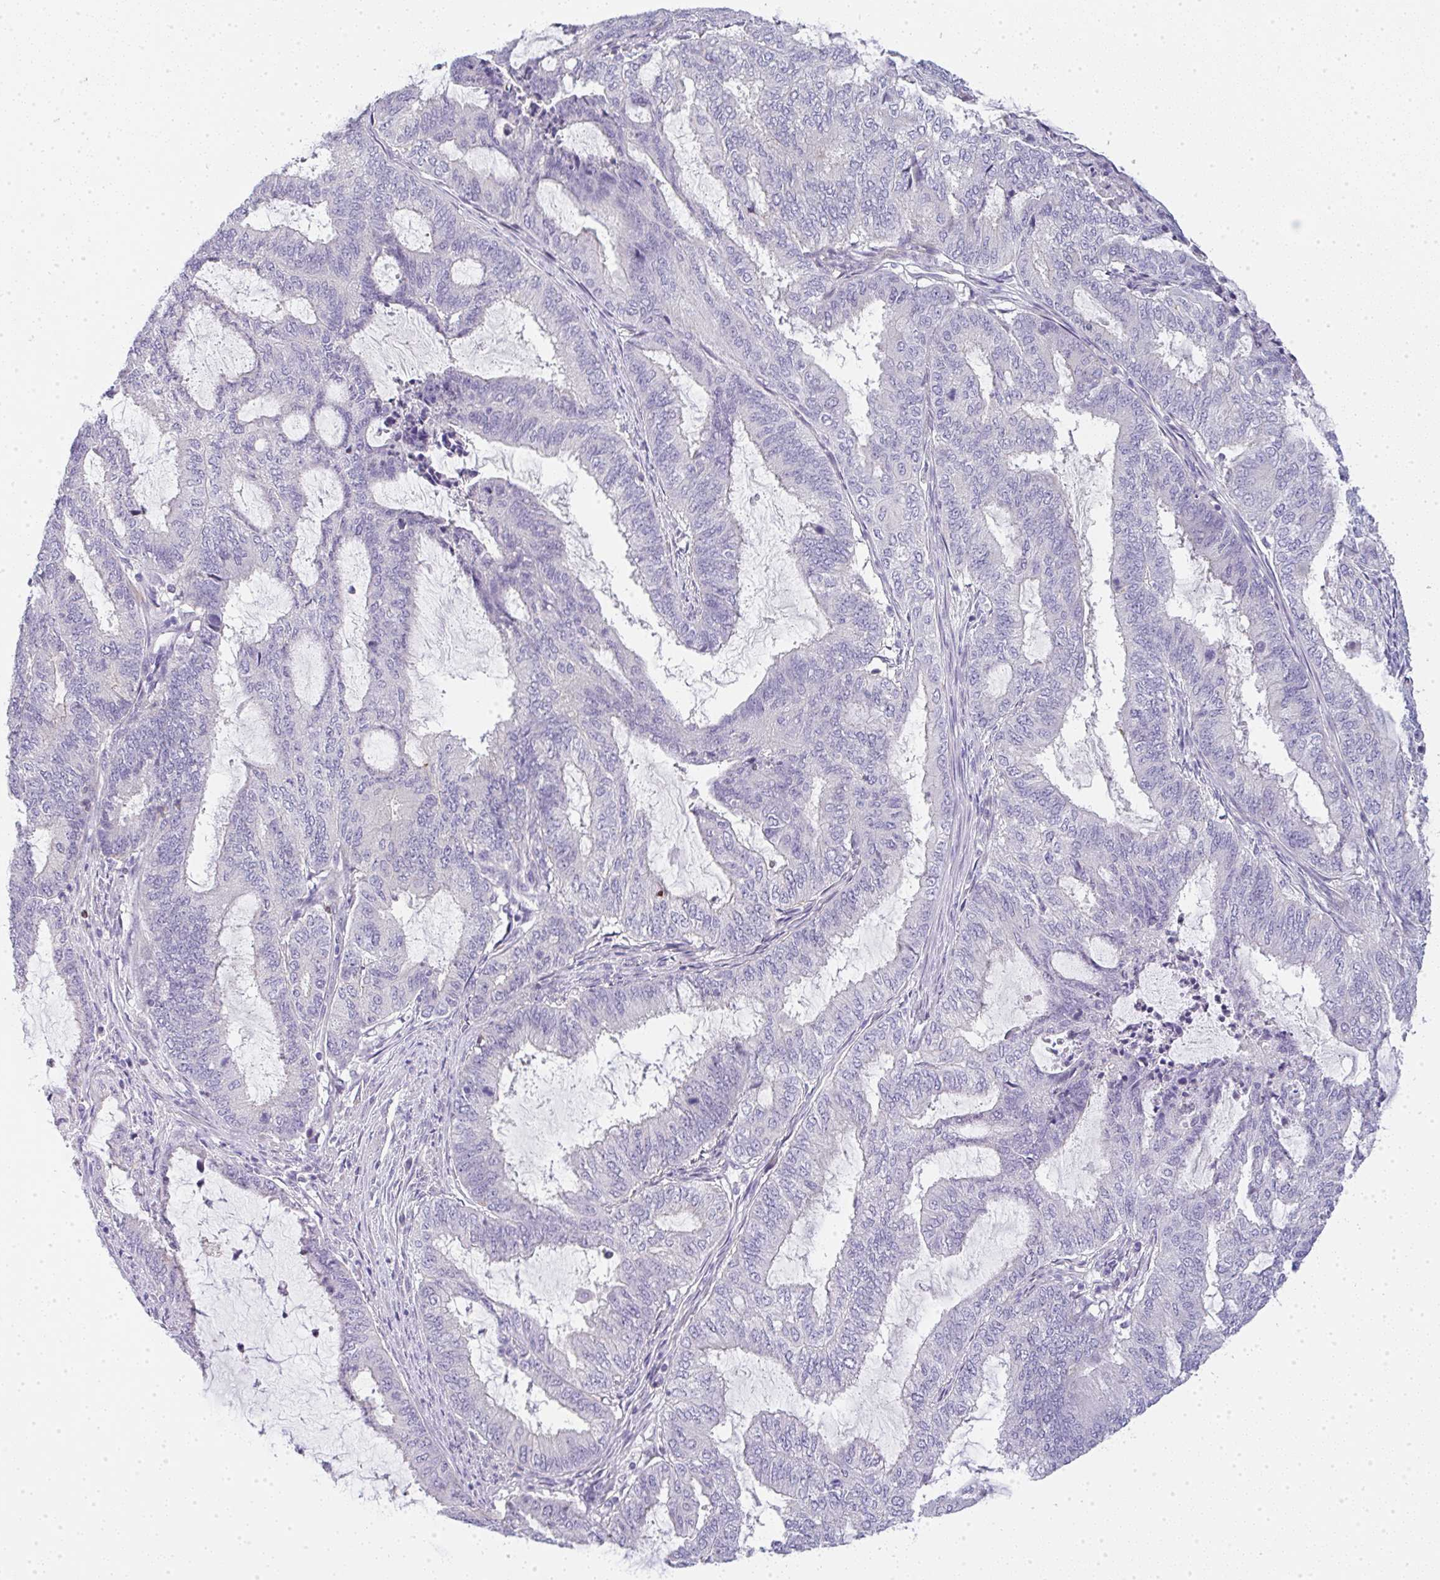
{"staining": {"intensity": "negative", "quantity": "none", "location": "none"}, "tissue": "endometrial cancer", "cell_type": "Tumor cells", "image_type": "cancer", "snomed": [{"axis": "morphology", "description": "Adenocarcinoma, NOS"}, {"axis": "topography", "description": "Endometrium"}], "caption": "Immunohistochemistry (IHC) photomicrograph of adenocarcinoma (endometrial) stained for a protein (brown), which displays no positivity in tumor cells.", "gene": "LPAR4", "patient": {"sex": "female", "age": 51}}